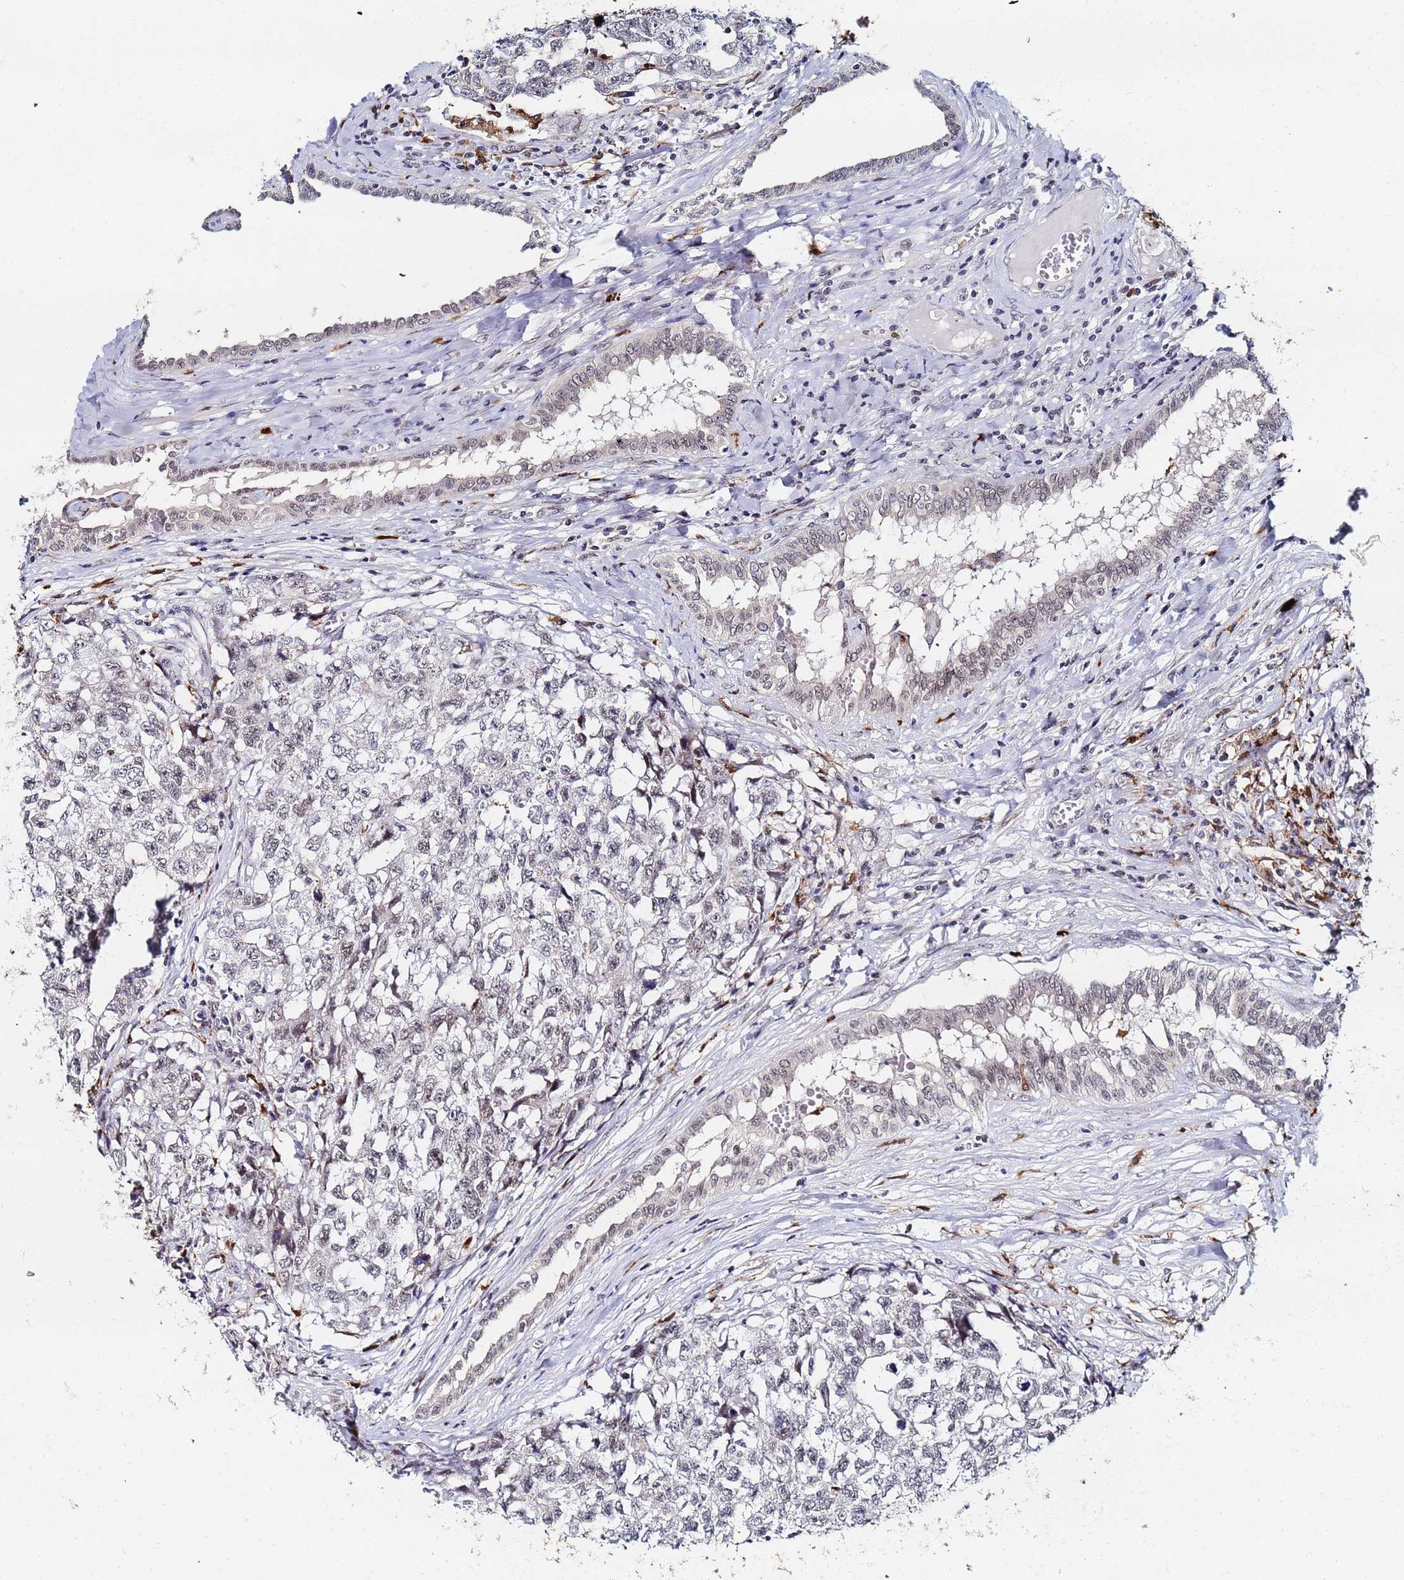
{"staining": {"intensity": "weak", "quantity": "<25%", "location": "nuclear"}, "tissue": "testis cancer", "cell_type": "Tumor cells", "image_type": "cancer", "snomed": [{"axis": "morphology", "description": "Carcinoma, Embryonal, NOS"}, {"axis": "topography", "description": "Testis"}], "caption": "Tumor cells are negative for brown protein staining in testis cancer (embryonal carcinoma).", "gene": "MTCL1", "patient": {"sex": "male", "age": 31}}